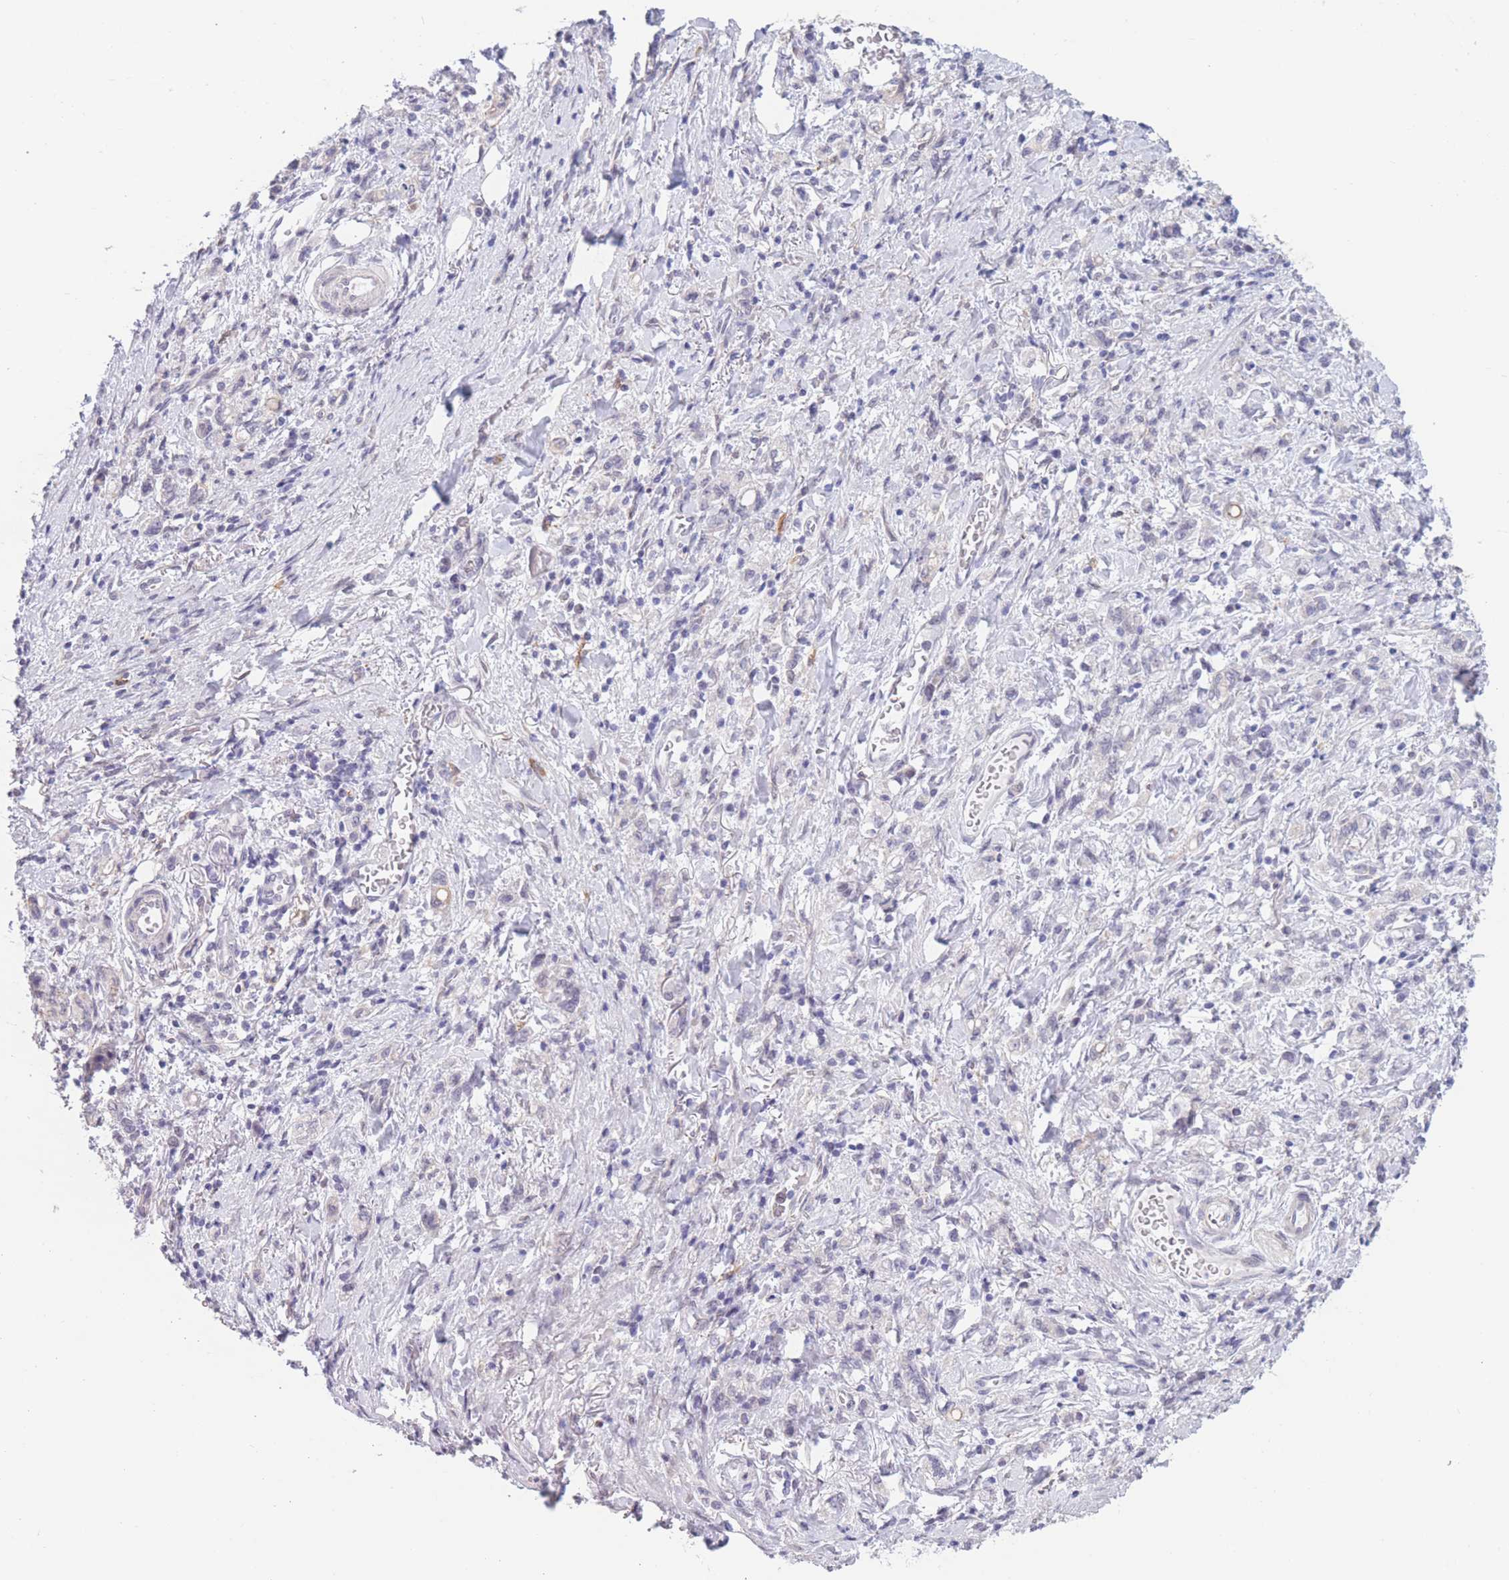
{"staining": {"intensity": "negative", "quantity": "none", "location": "none"}, "tissue": "stomach cancer", "cell_type": "Tumor cells", "image_type": "cancer", "snomed": [{"axis": "morphology", "description": "Adenocarcinoma, NOS"}, {"axis": "topography", "description": "Stomach"}], "caption": "DAB (3,3'-diaminobenzidine) immunohistochemical staining of human adenocarcinoma (stomach) exhibits no significant staining in tumor cells.", "gene": "PODXL", "patient": {"sex": "male", "age": 77}}